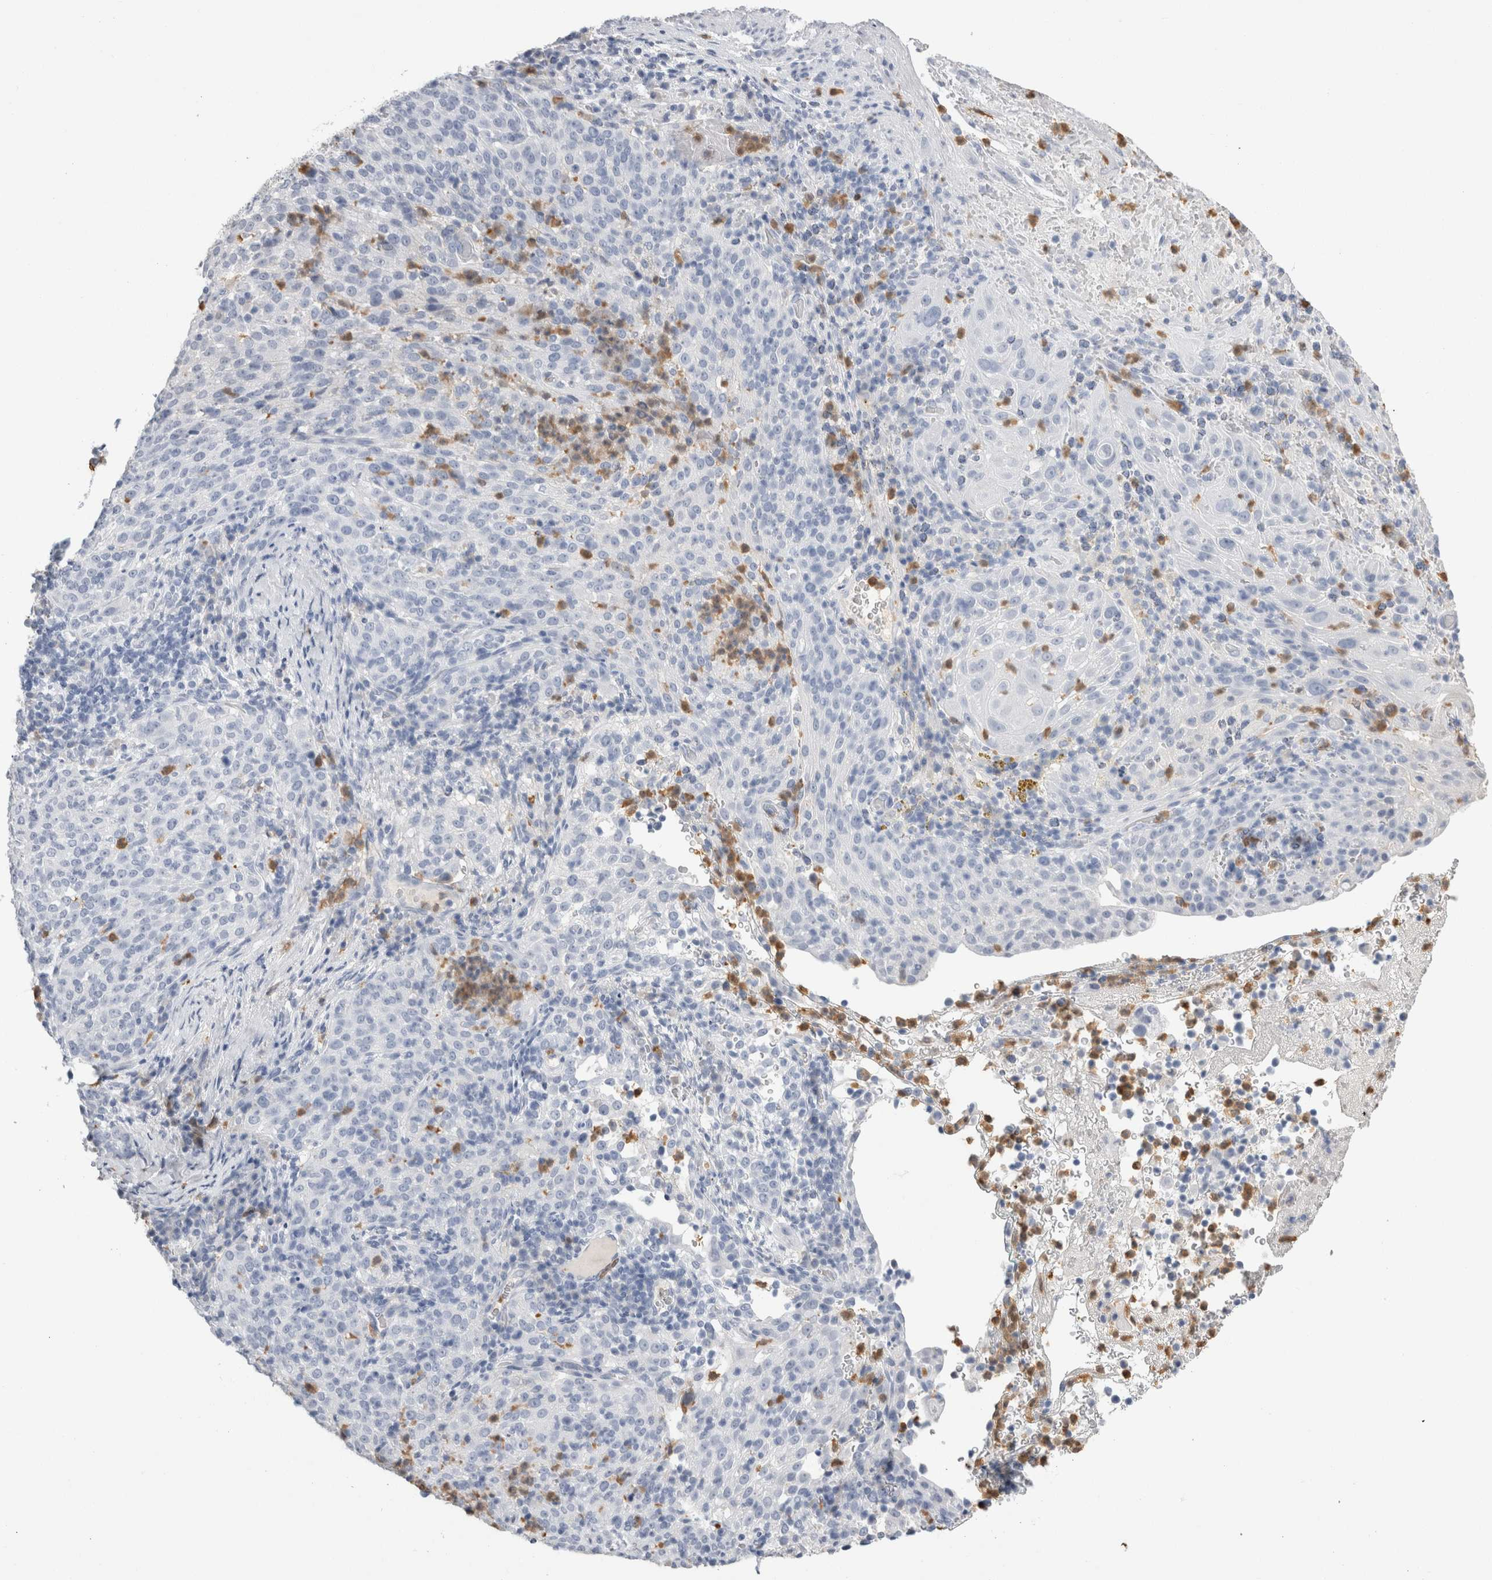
{"staining": {"intensity": "negative", "quantity": "none", "location": "none"}, "tissue": "cervical cancer", "cell_type": "Tumor cells", "image_type": "cancer", "snomed": [{"axis": "morphology", "description": "Squamous cell carcinoma, NOS"}, {"axis": "topography", "description": "Cervix"}], "caption": "DAB immunohistochemical staining of cervical cancer displays no significant positivity in tumor cells.", "gene": "S100A12", "patient": {"sex": "female", "age": 51}}